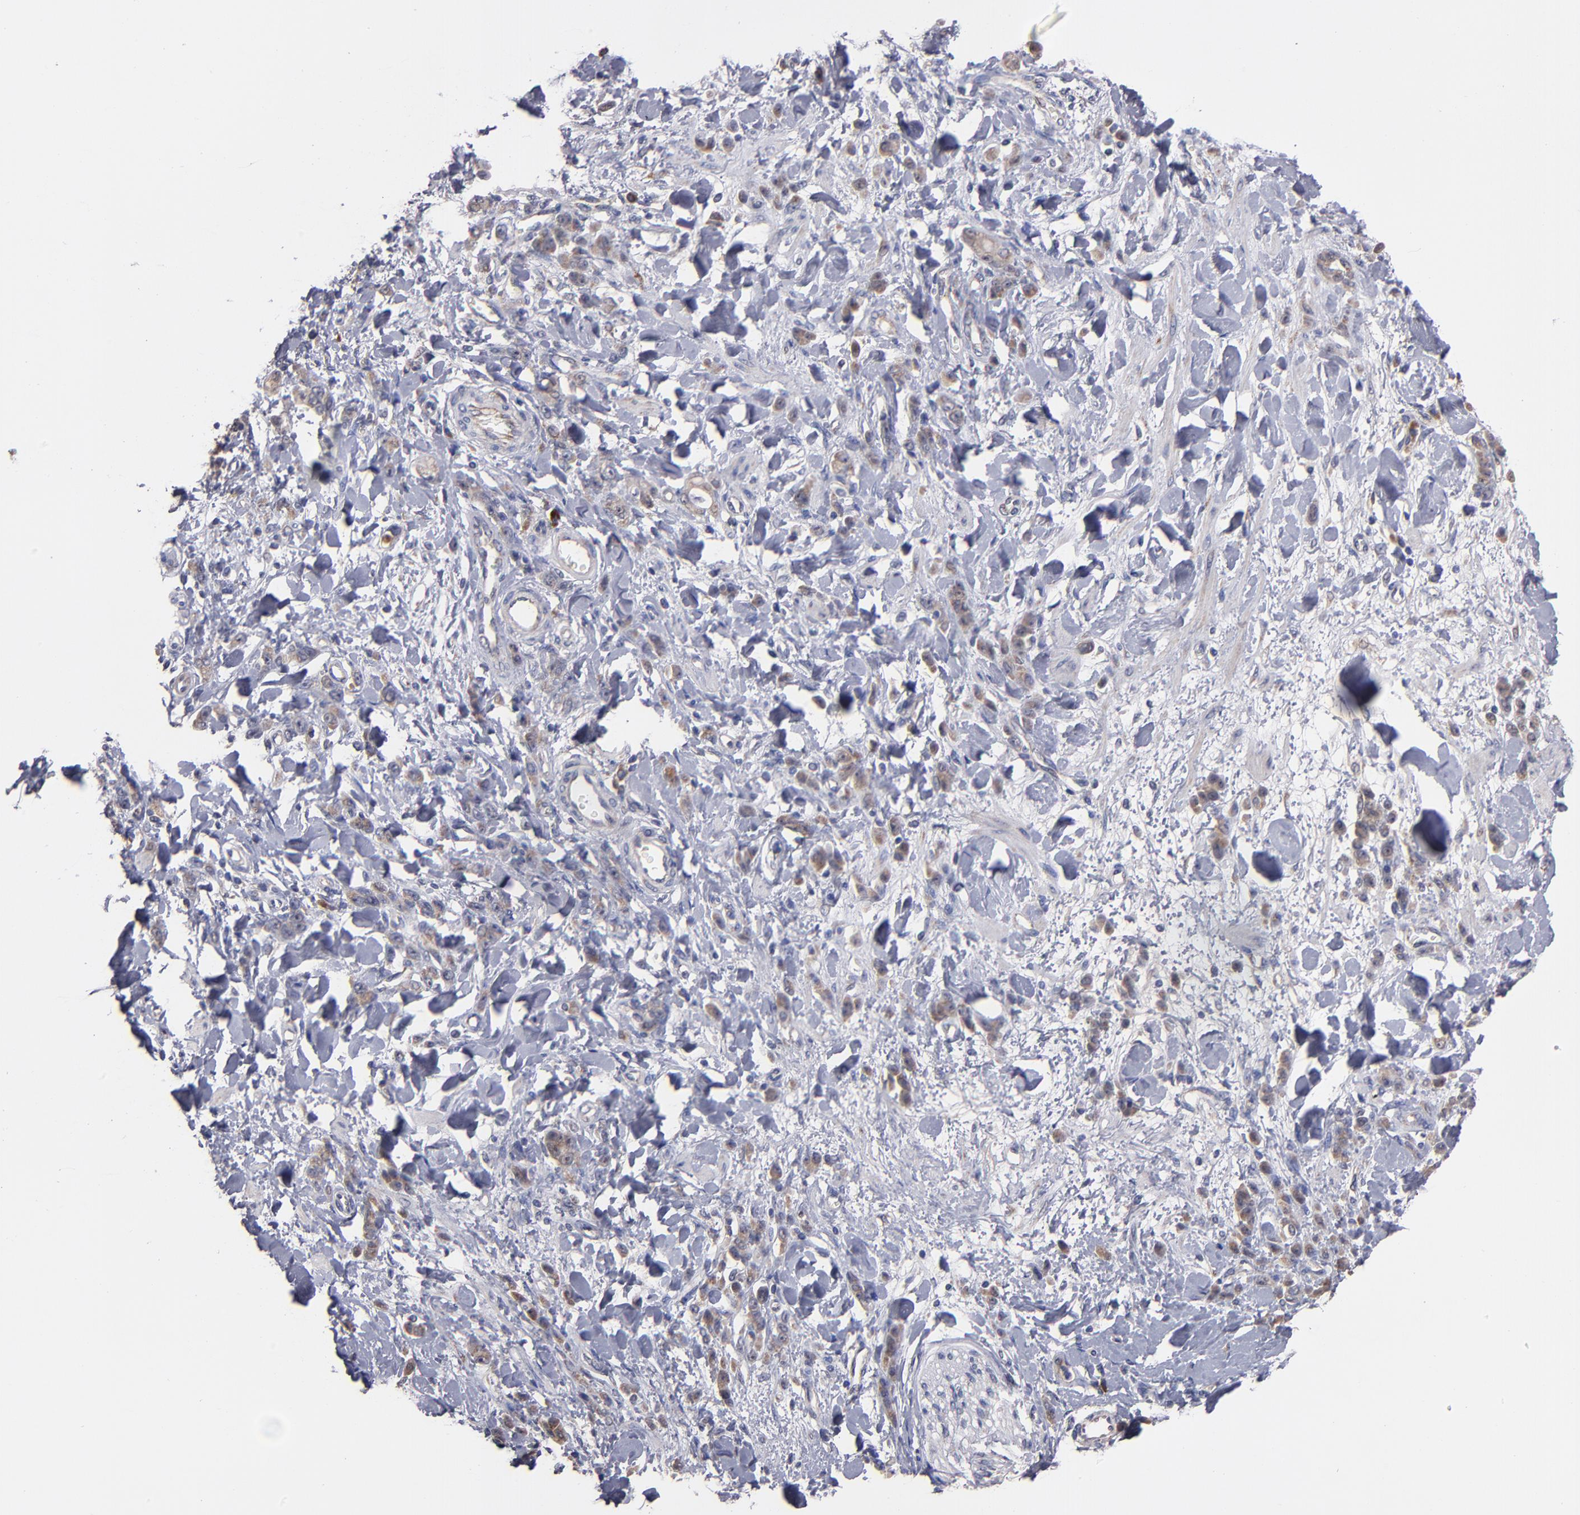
{"staining": {"intensity": "weak", "quantity": ">75%", "location": "cytoplasmic/membranous"}, "tissue": "stomach cancer", "cell_type": "Tumor cells", "image_type": "cancer", "snomed": [{"axis": "morphology", "description": "Normal tissue, NOS"}, {"axis": "morphology", "description": "Adenocarcinoma, NOS"}, {"axis": "topography", "description": "Stomach"}], "caption": "Human stomach cancer (adenocarcinoma) stained with a brown dye displays weak cytoplasmic/membranous positive staining in about >75% of tumor cells.", "gene": "DIABLO", "patient": {"sex": "male", "age": 82}}